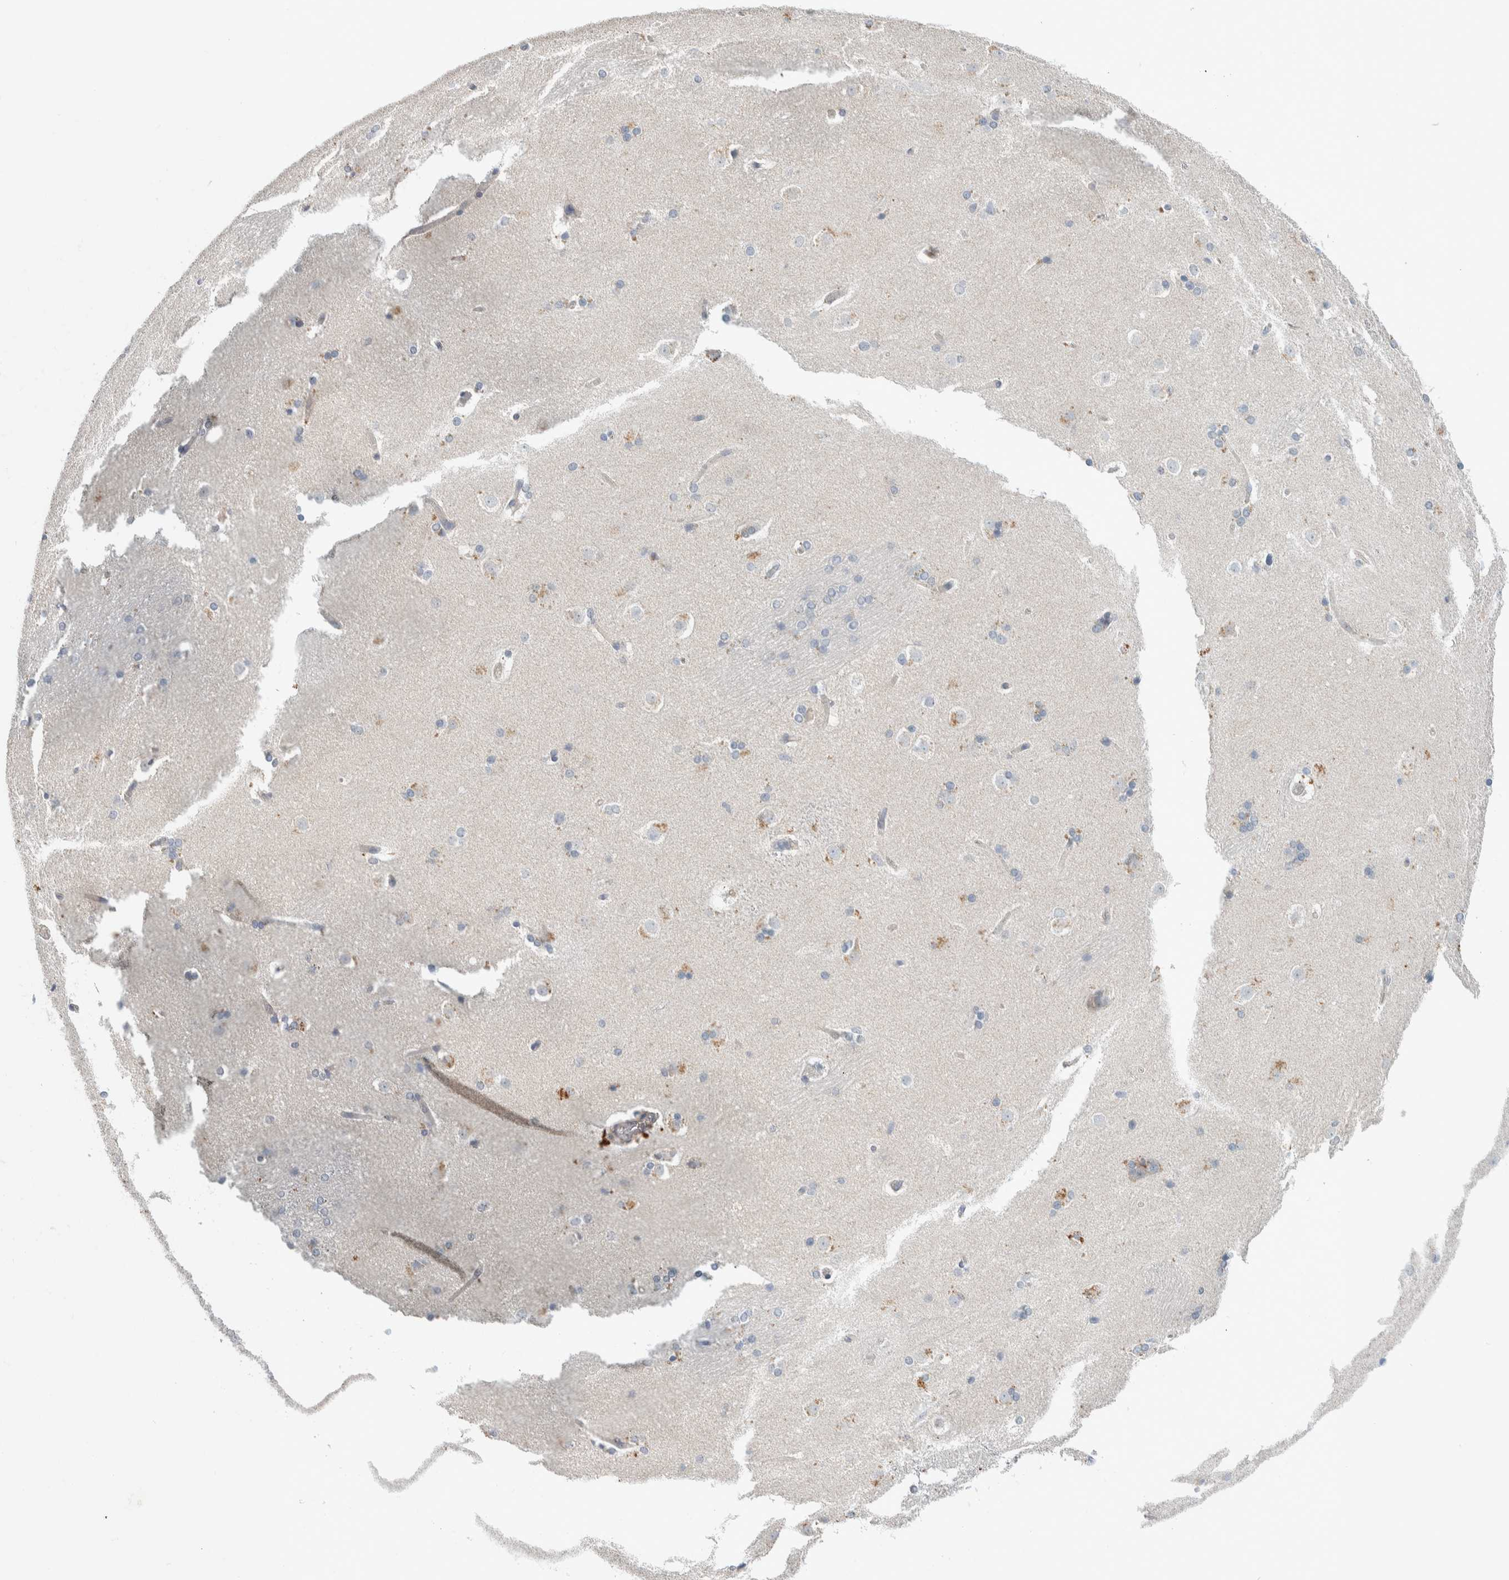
{"staining": {"intensity": "moderate", "quantity": "<25%", "location": "cytoplasmic/membranous"}, "tissue": "caudate", "cell_type": "Glial cells", "image_type": "normal", "snomed": [{"axis": "morphology", "description": "Normal tissue, NOS"}, {"axis": "topography", "description": "Lateral ventricle wall"}], "caption": "Immunohistochemistry (IHC) of benign caudate reveals low levels of moderate cytoplasmic/membranous staining in approximately <25% of glial cells.", "gene": "NFKB2", "patient": {"sex": "female", "age": 19}}